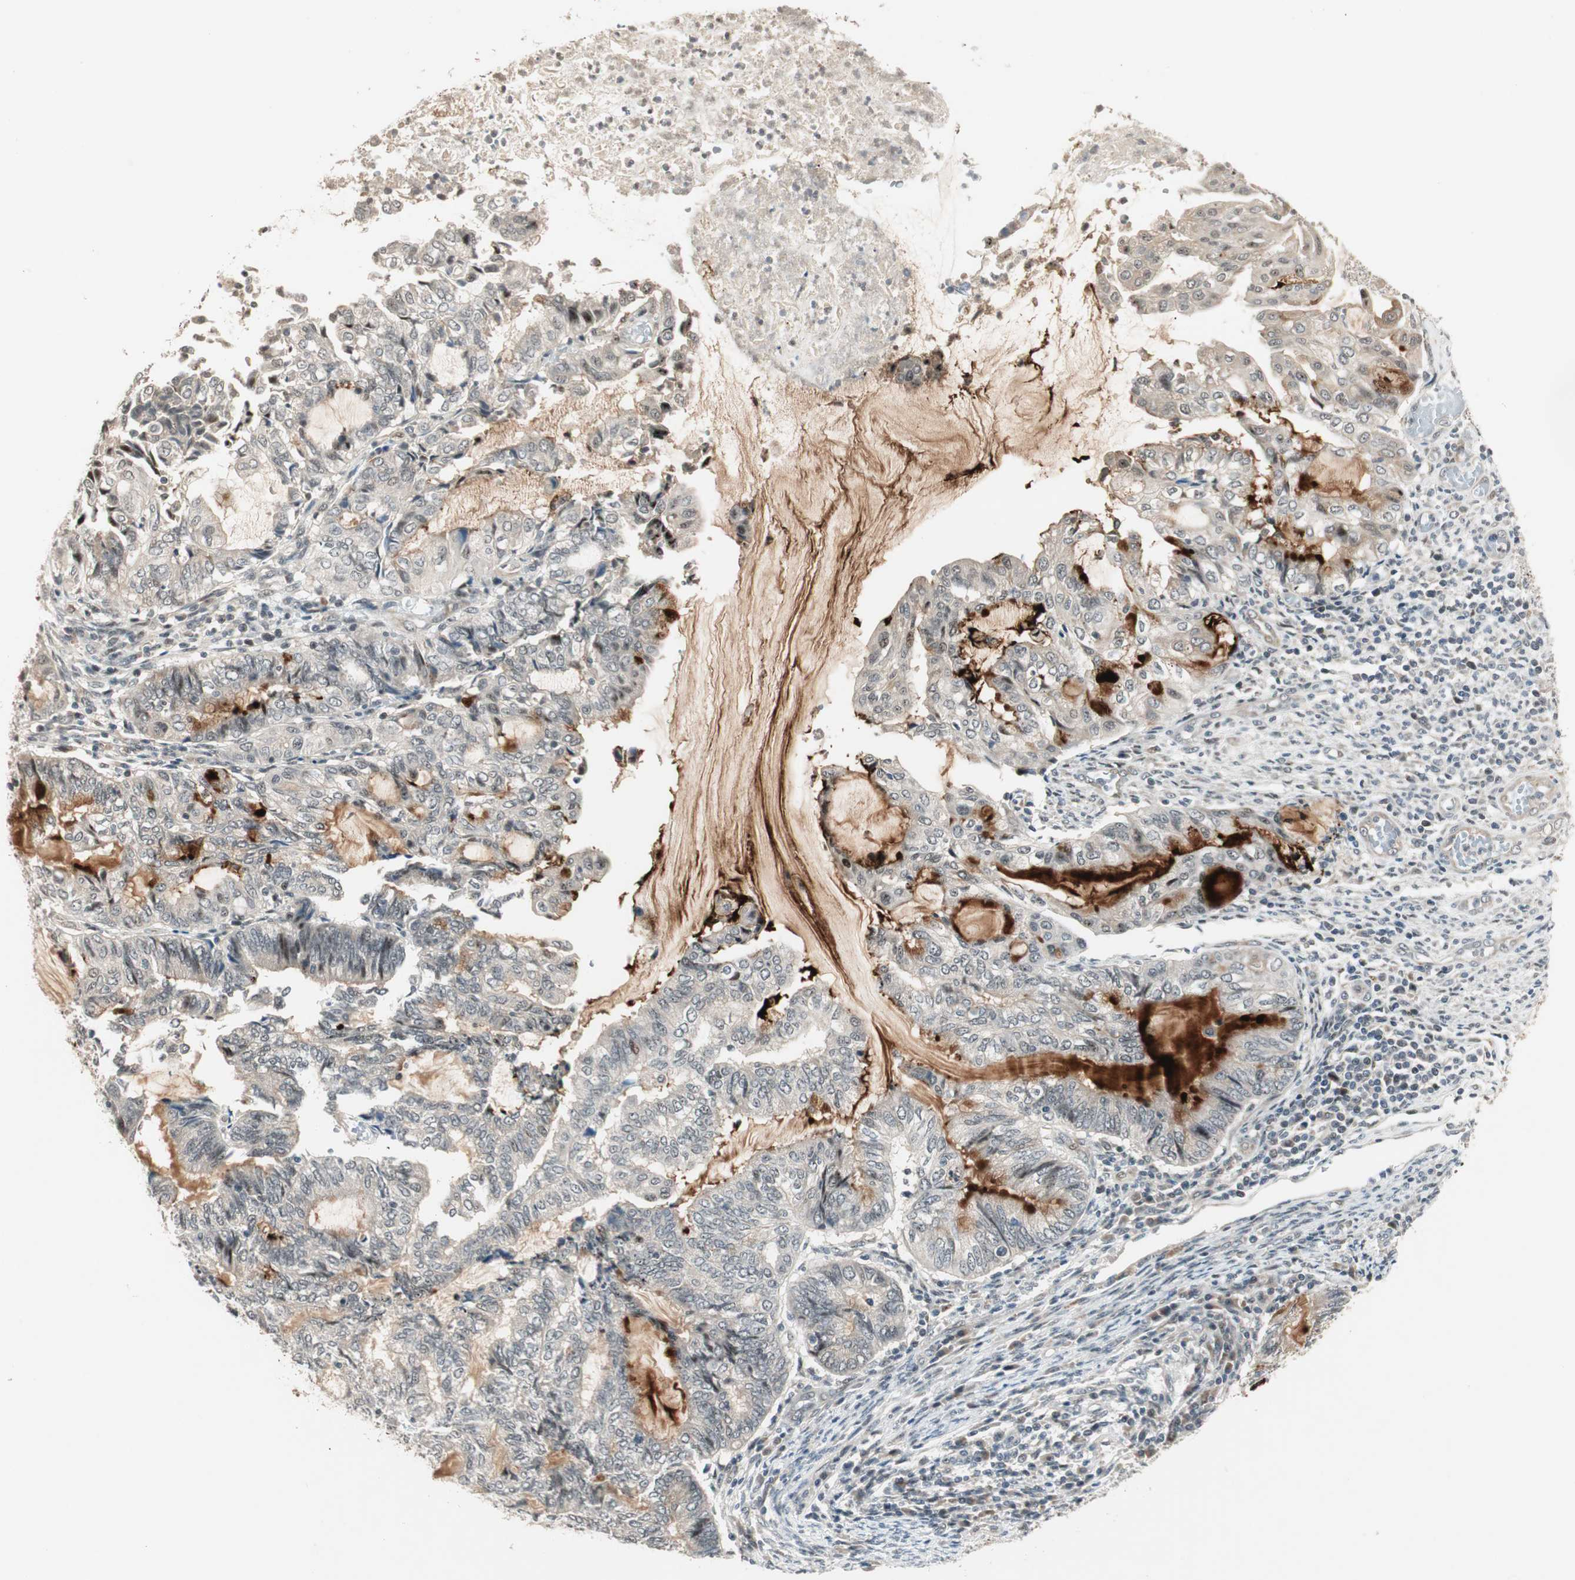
{"staining": {"intensity": "strong", "quantity": "<25%", "location": "cytoplasmic/membranous"}, "tissue": "endometrial cancer", "cell_type": "Tumor cells", "image_type": "cancer", "snomed": [{"axis": "morphology", "description": "Adenocarcinoma, NOS"}, {"axis": "topography", "description": "Uterus"}, {"axis": "topography", "description": "Endometrium"}], "caption": "Protein staining of endometrial adenocarcinoma tissue reveals strong cytoplasmic/membranous staining in approximately <25% of tumor cells.", "gene": "ACSL5", "patient": {"sex": "female", "age": 70}}